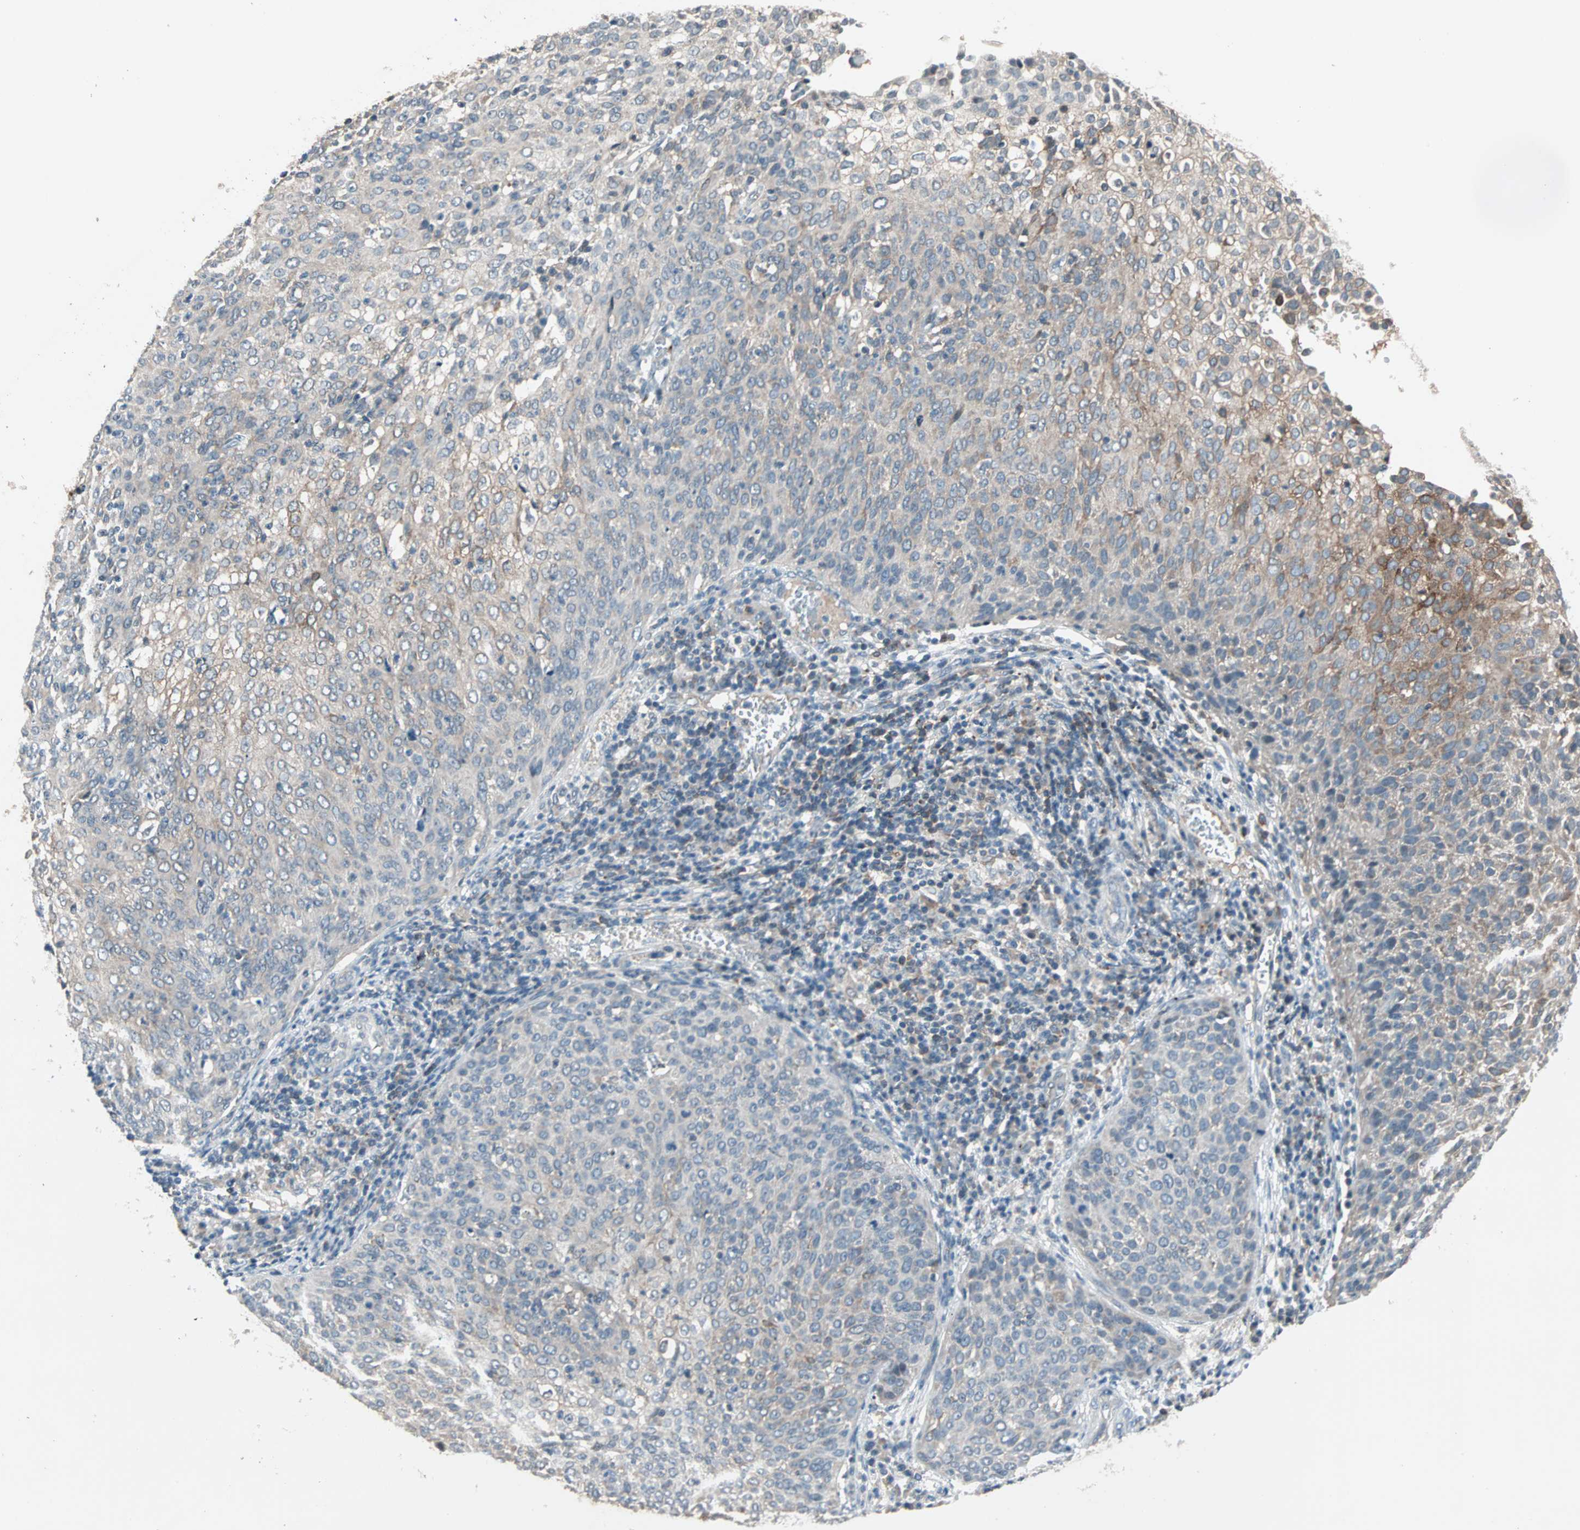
{"staining": {"intensity": "weak", "quantity": "25%-75%", "location": "cytoplasmic/membranous"}, "tissue": "cervical cancer", "cell_type": "Tumor cells", "image_type": "cancer", "snomed": [{"axis": "morphology", "description": "Squamous cell carcinoma, NOS"}, {"axis": "topography", "description": "Cervix"}], "caption": "A brown stain labels weak cytoplasmic/membranous staining of a protein in squamous cell carcinoma (cervical) tumor cells.", "gene": "PROS1", "patient": {"sex": "female", "age": 38}}